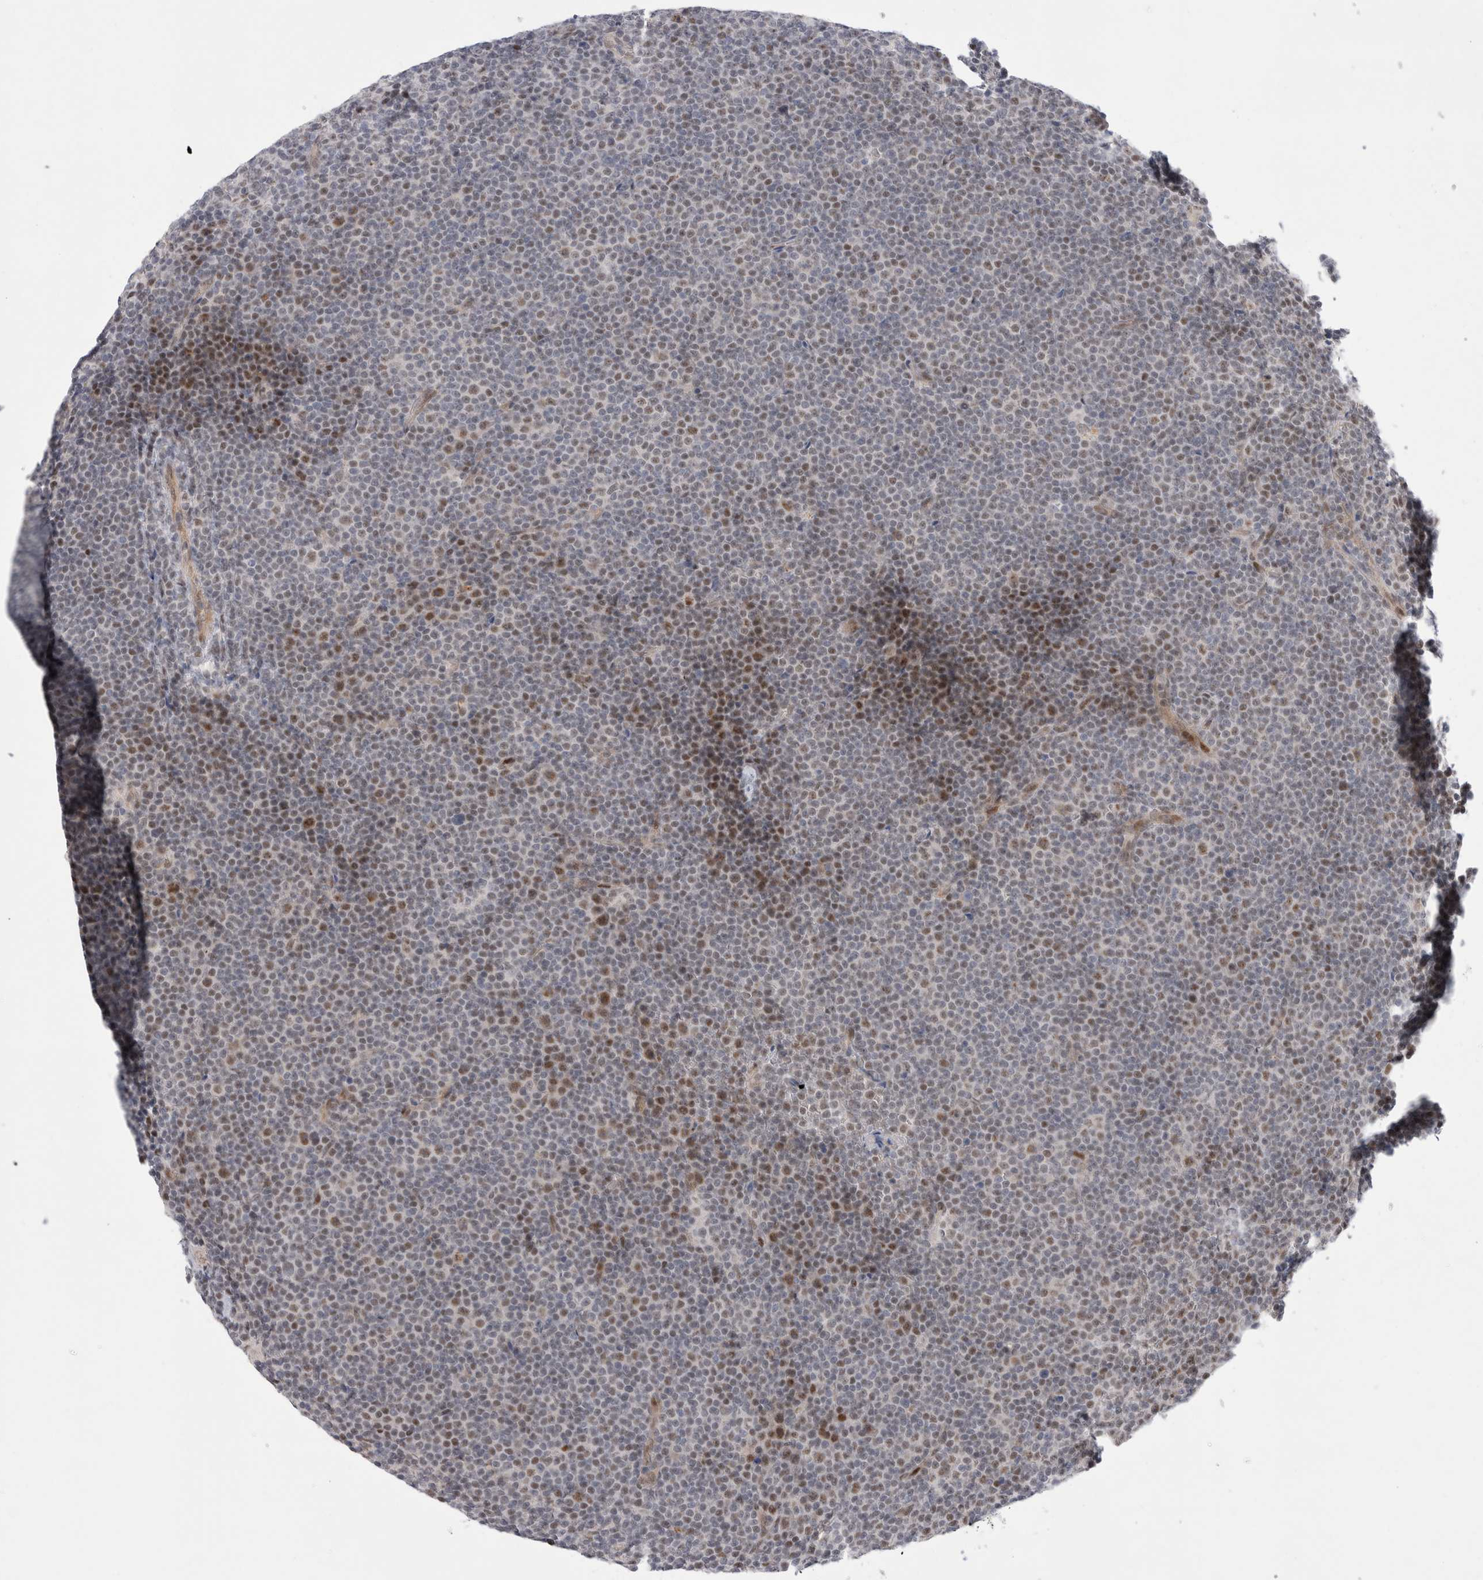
{"staining": {"intensity": "moderate", "quantity": "<25%", "location": "nuclear"}, "tissue": "lymphoma", "cell_type": "Tumor cells", "image_type": "cancer", "snomed": [{"axis": "morphology", "description": "Malignant lymphoma, non-Hodgkin's type, Low grade"}, {"axis": "topography", "description": "Lymph node"}], "caption": "An image of low-grade malignant lymphoma, non-Hodgkin's type stained for a protein exhibits moderate nuclear brown staining in tumor cells. Nuclei are stained in blue.", "gene": "WIPF2", "patient": {"sex": "female", "age": 67}}